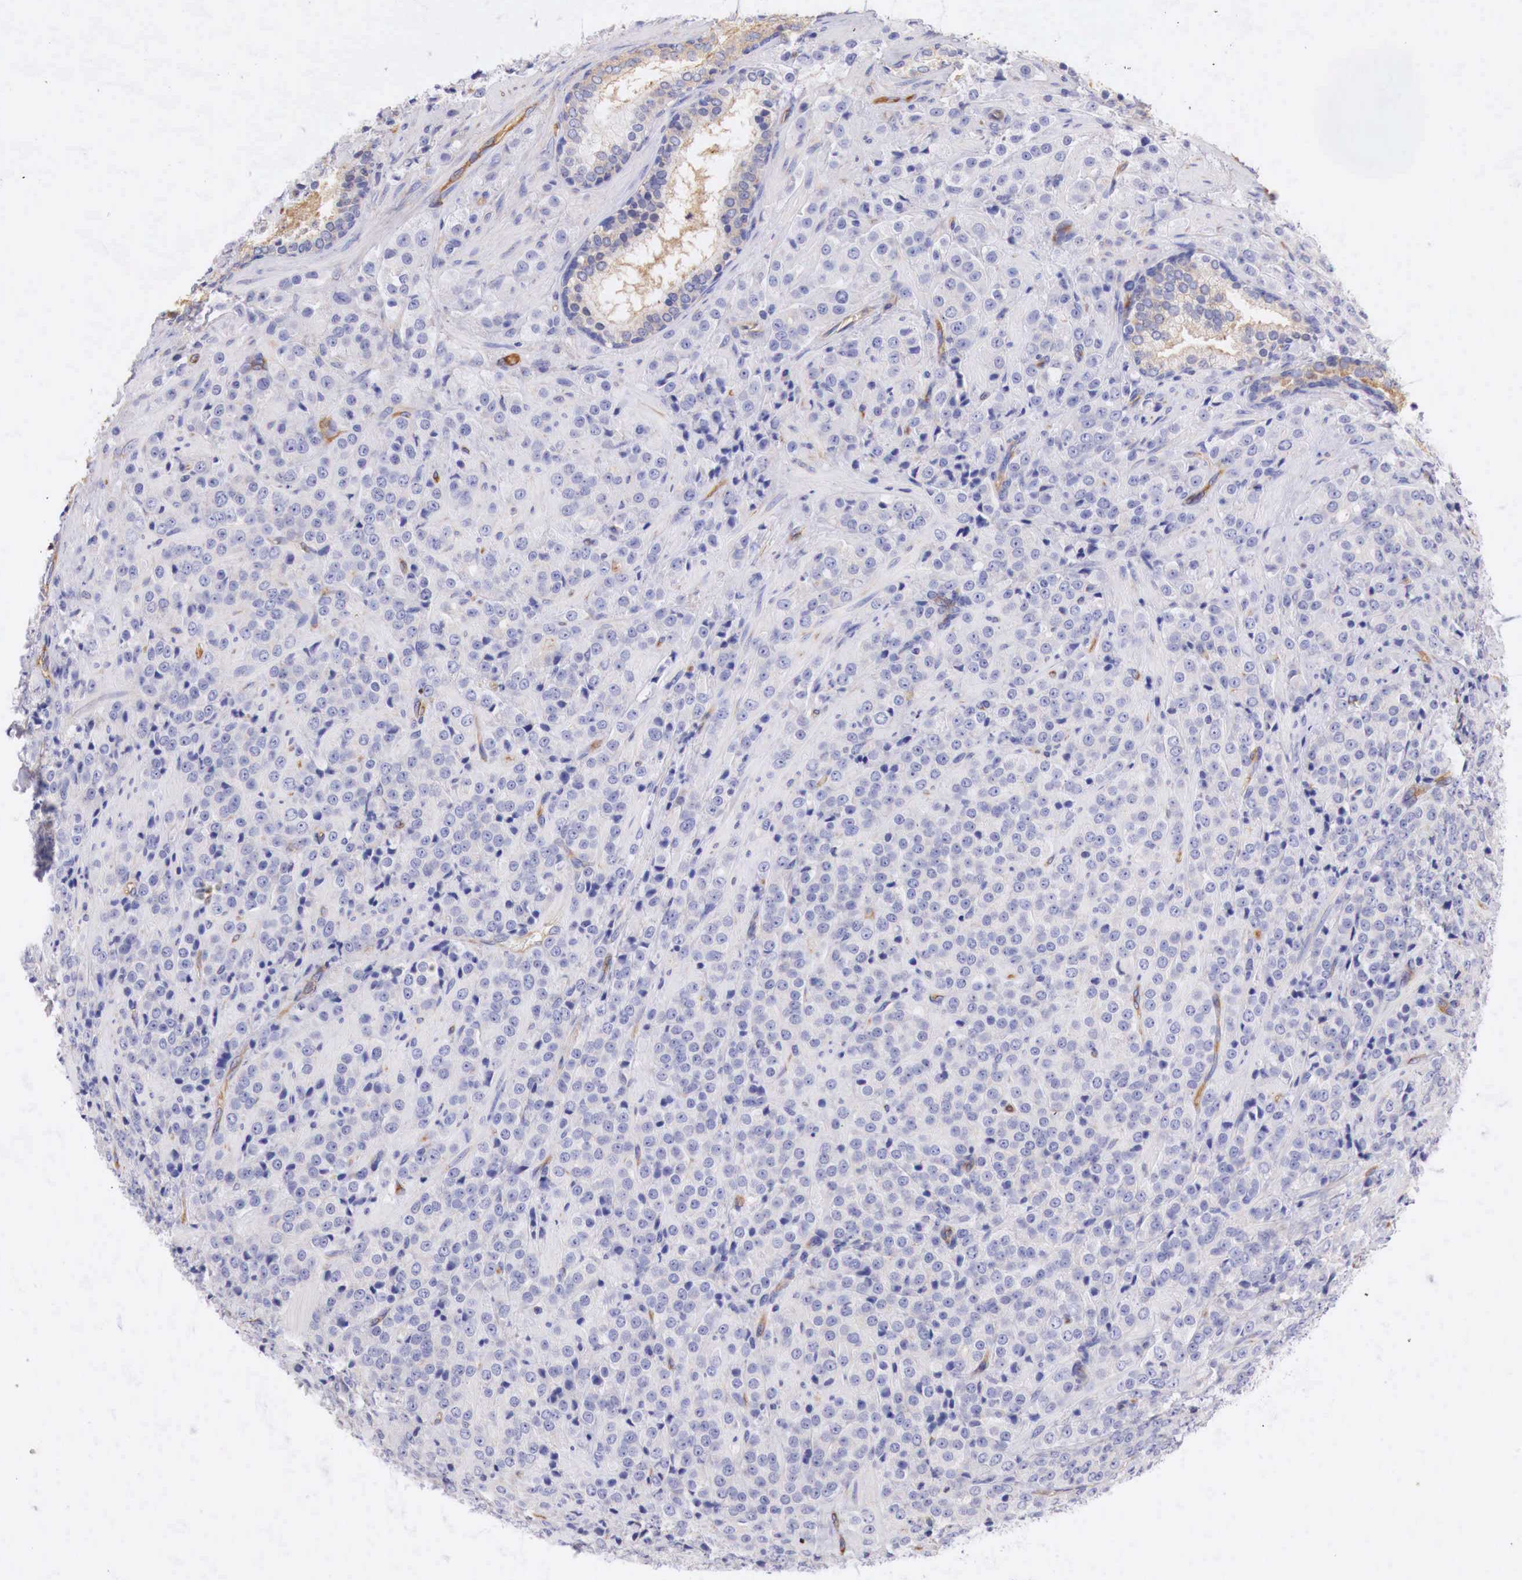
{"staining": {"intensity": "negative", "quantity": "none", "location": "none"}, "tissue": "prostate cancer", "cell_type": "Tumor cells", "image_type": "cancer", "snomed": [{"axis": "morphology", "description": "Adenocarcinoma, Medium grade"}, {"axis": "topography", "description": "Prostate"}], "caption": "There is no significant positivity in tumor cells of prostate medium-grade adenocarcinoma.", "gene": "RDX", "patient": {"sex": "male", "age": 70}}